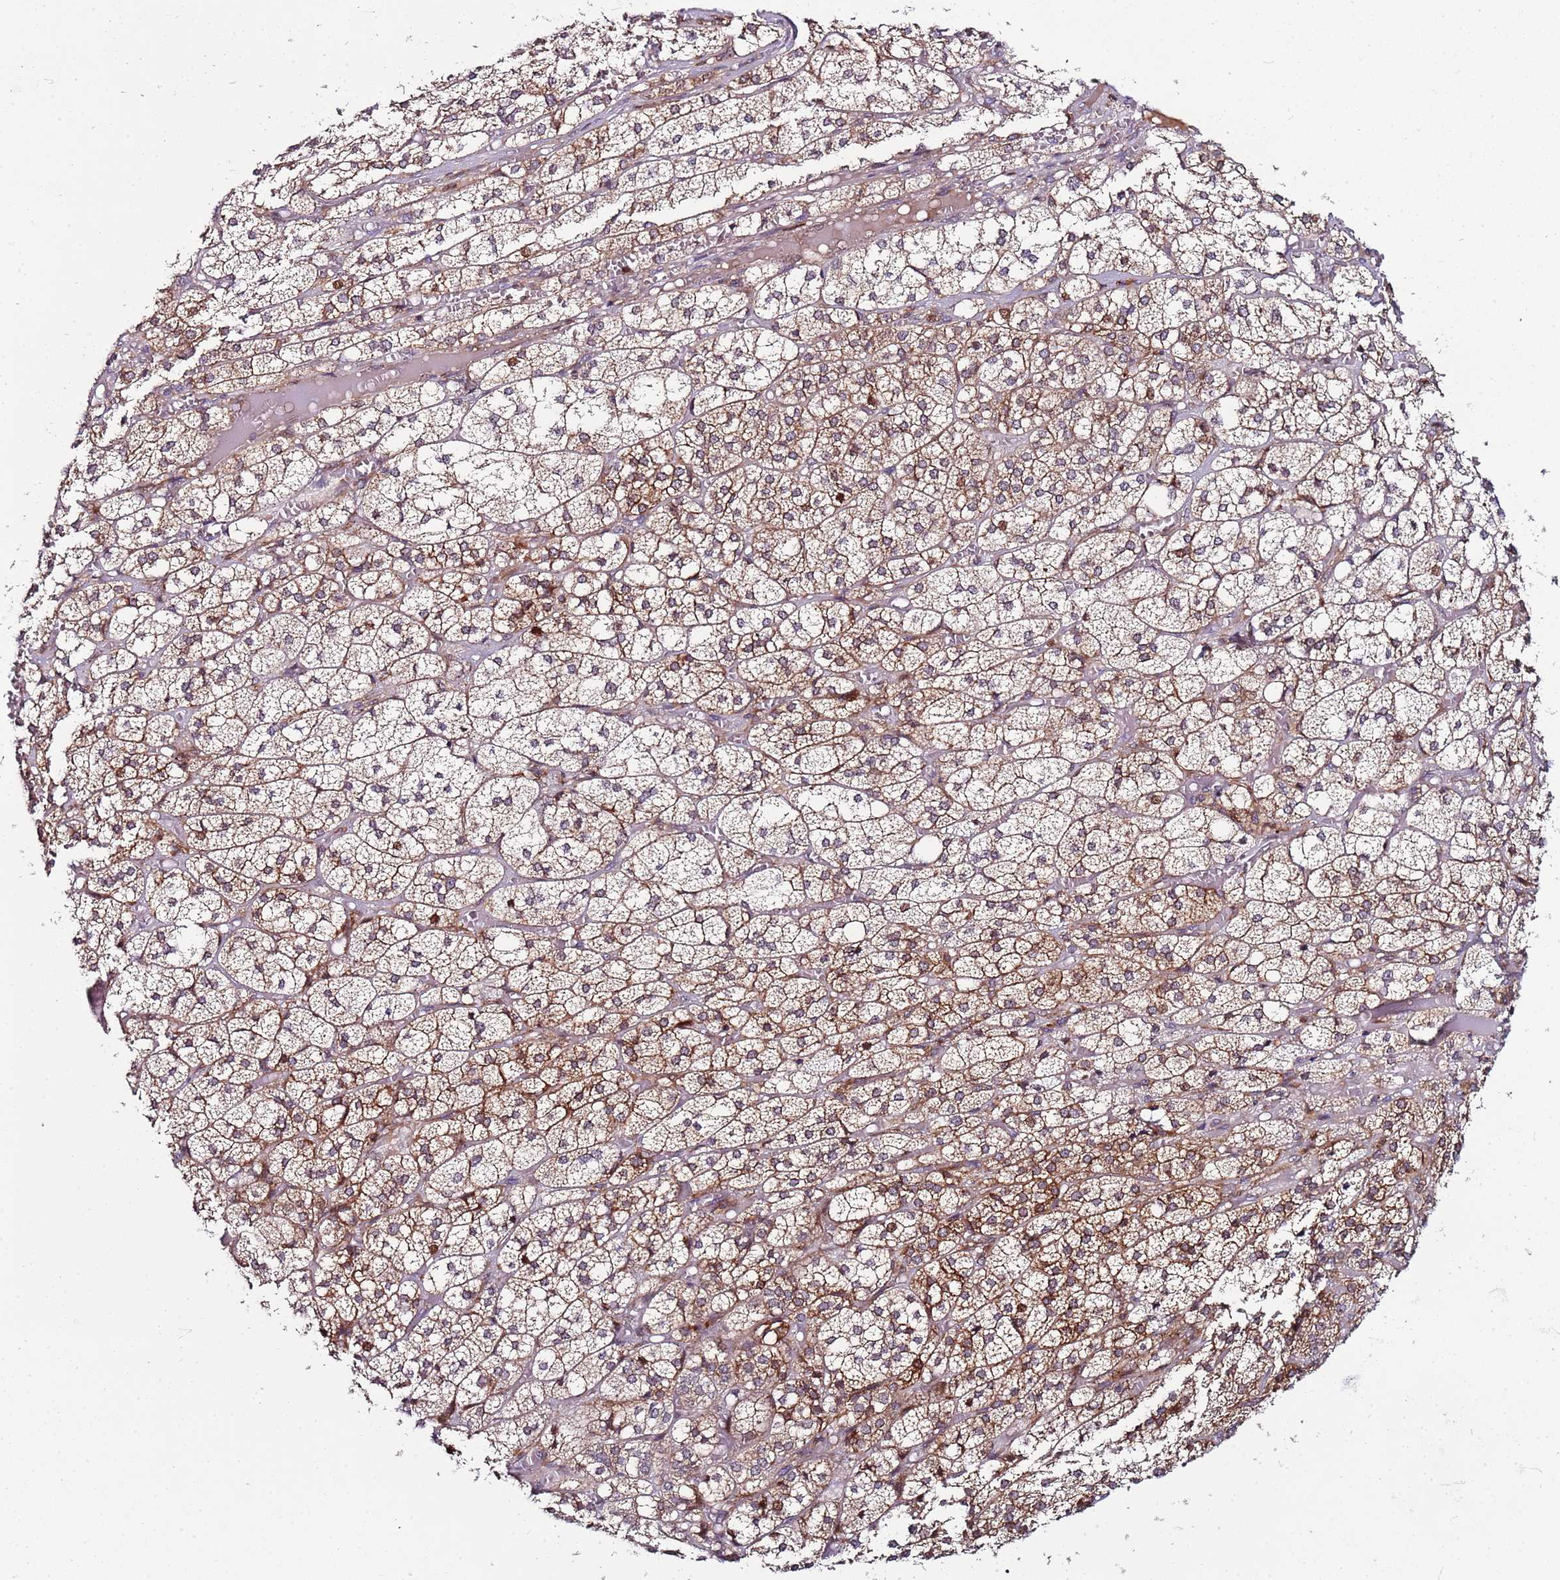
{"staining": {"intensity": "moderate", "quantity": ">75%", "location": "cytoplasmic/membranous"}, "tissue": "adrenal gland", "cell_type": "Glandular cells", "image_type": "normal", "snomed": [{"axis": "morphology", "description": "Normal tissue, NOS"}, {"axis": "topography", "description": "Adrenal gland"}], "caption": "Glandular cells exhibit moderate cytoplasmic/membranous positivity in approximately >75% of cells in unremarkable adrenal gland.", "gene": "KRI1", "patient": {"sex": "female", "age": 61}}